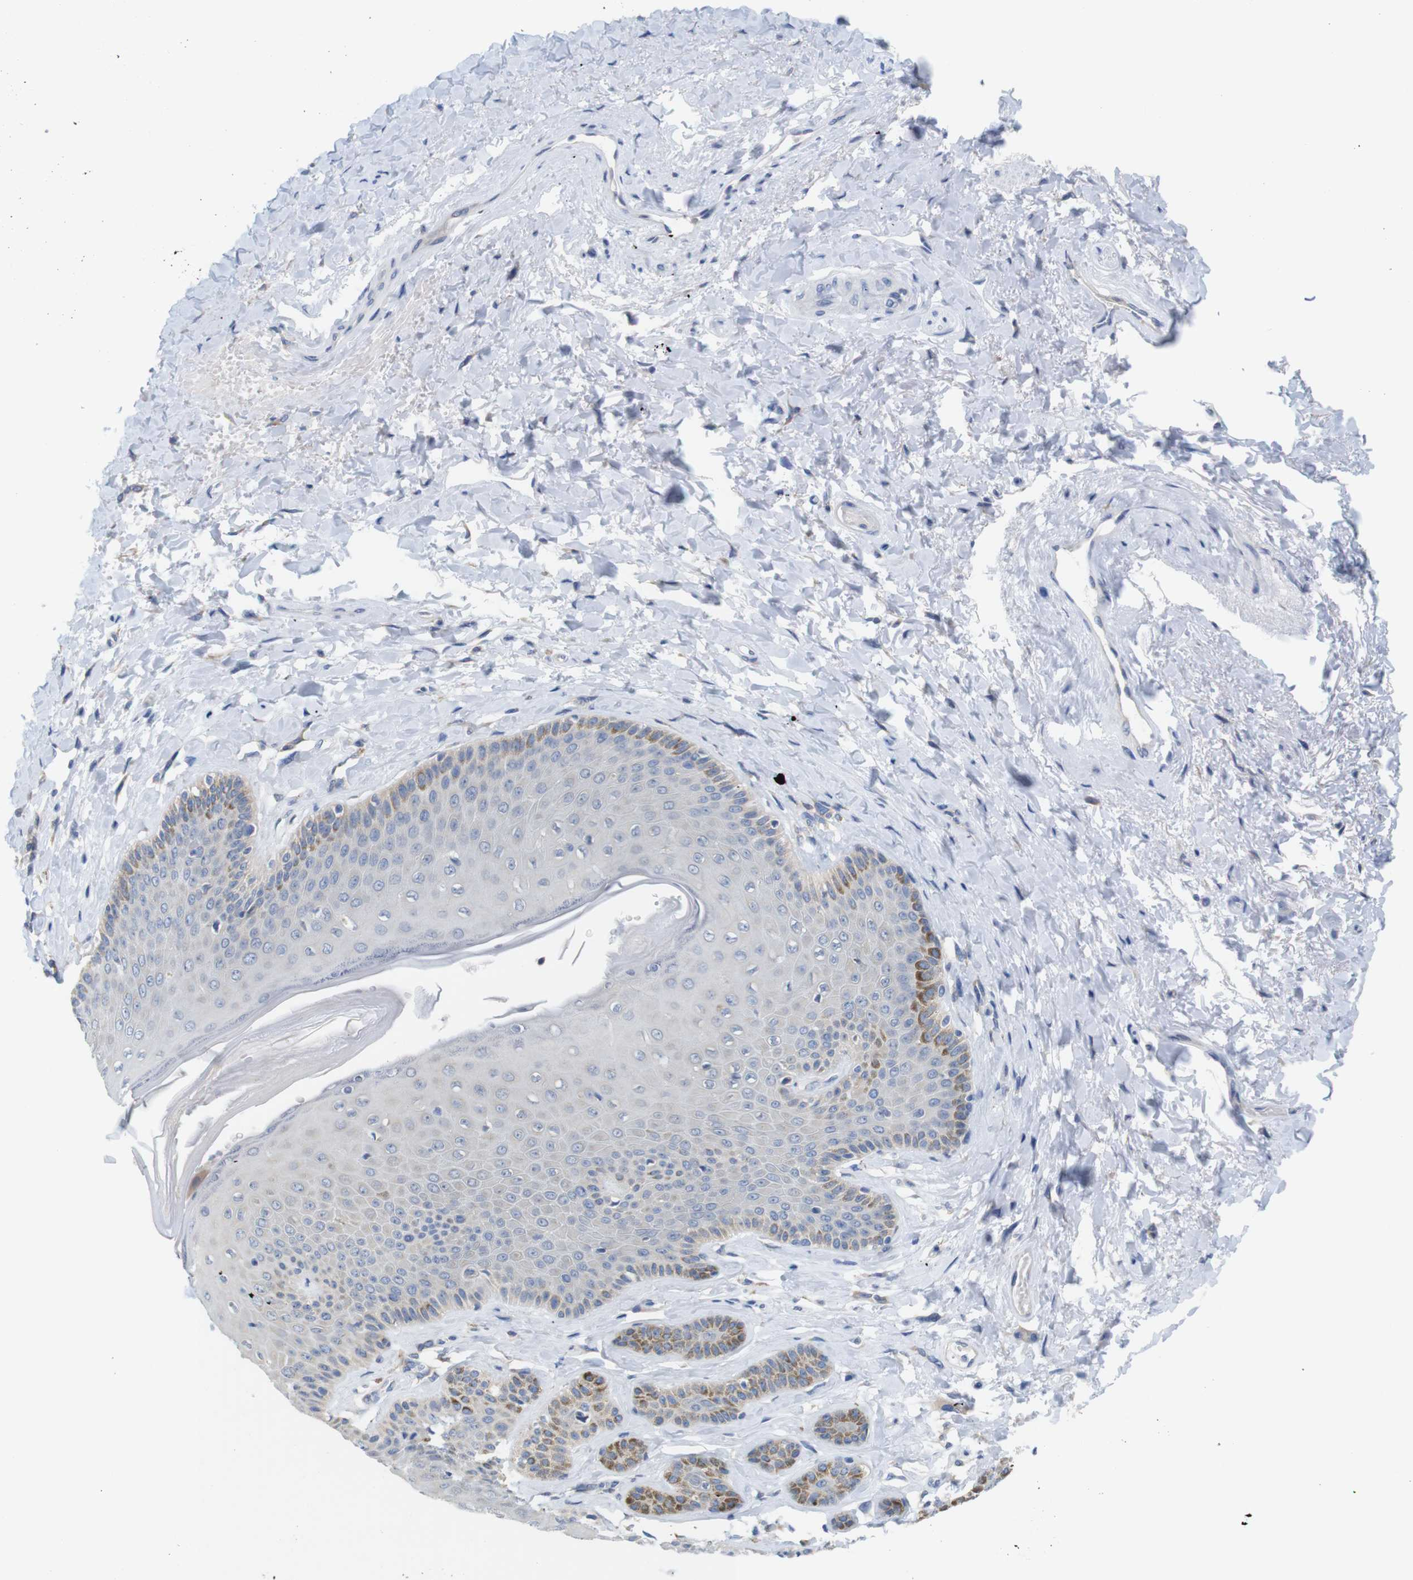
{"staining": {"intensity": "moderate", "quantity": "<25%", "location": "cytoplasmic/membranous"}, "tissue": "skin", "cell_type": "Epidermal cells", "image_type": "normal", "snomed": [{"axis": "morphology", "description": "Normal tissue, NOS"}, {"axis": "topography", "description": "Anal"}], "caption": "Moderate cytoplasmic/membranous protein positivity is identified in about <25% of epidermal cells in skin. (DAB (3,3'-diaminobenzidine) IHC, brown staining for protein, blue staining for nuclei).", "gene": "NEBL", "patient": {"sex": "male", "age": 69}}